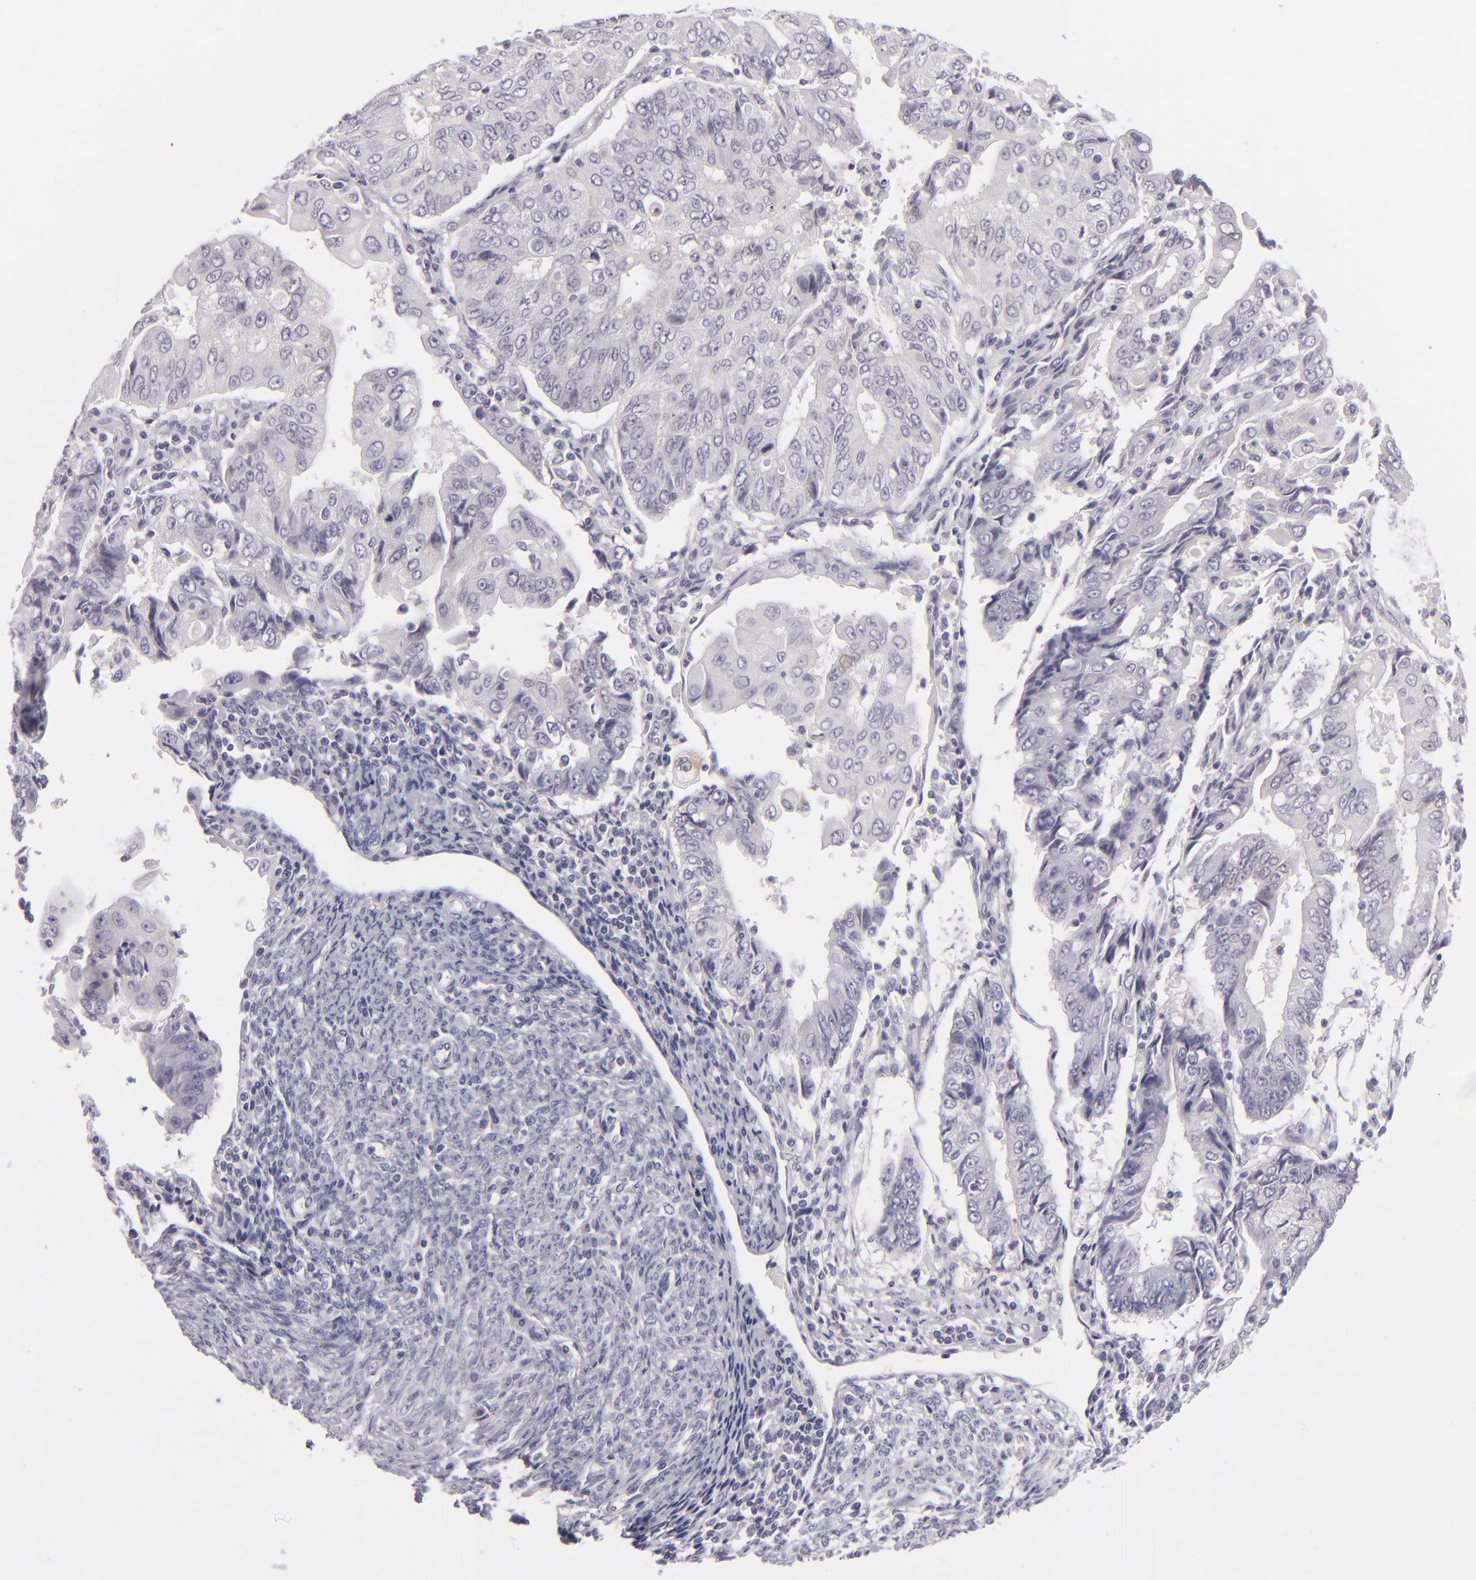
{"staining": {"intensity": "negative", "quantity": "none", "location": "none"}, "tissue": "endometrial cancer", "cell_type": "Tumor cells", "image_type": "cancer", "snomed": [{"axis": "morphology", "description": "Adenocarcinoma, NOS"}, {"axis": "topography", "description": "Endometrium"}], "caption": "Immunohistochemistry (IHC) micrograph of human endometrial cancer (adenocarcinoma) stained for a protein (brown), which demonstrates no positivity in tumor cells.", "gene": "TNNC1", "patient": {"sex": "female", "age": 75}}